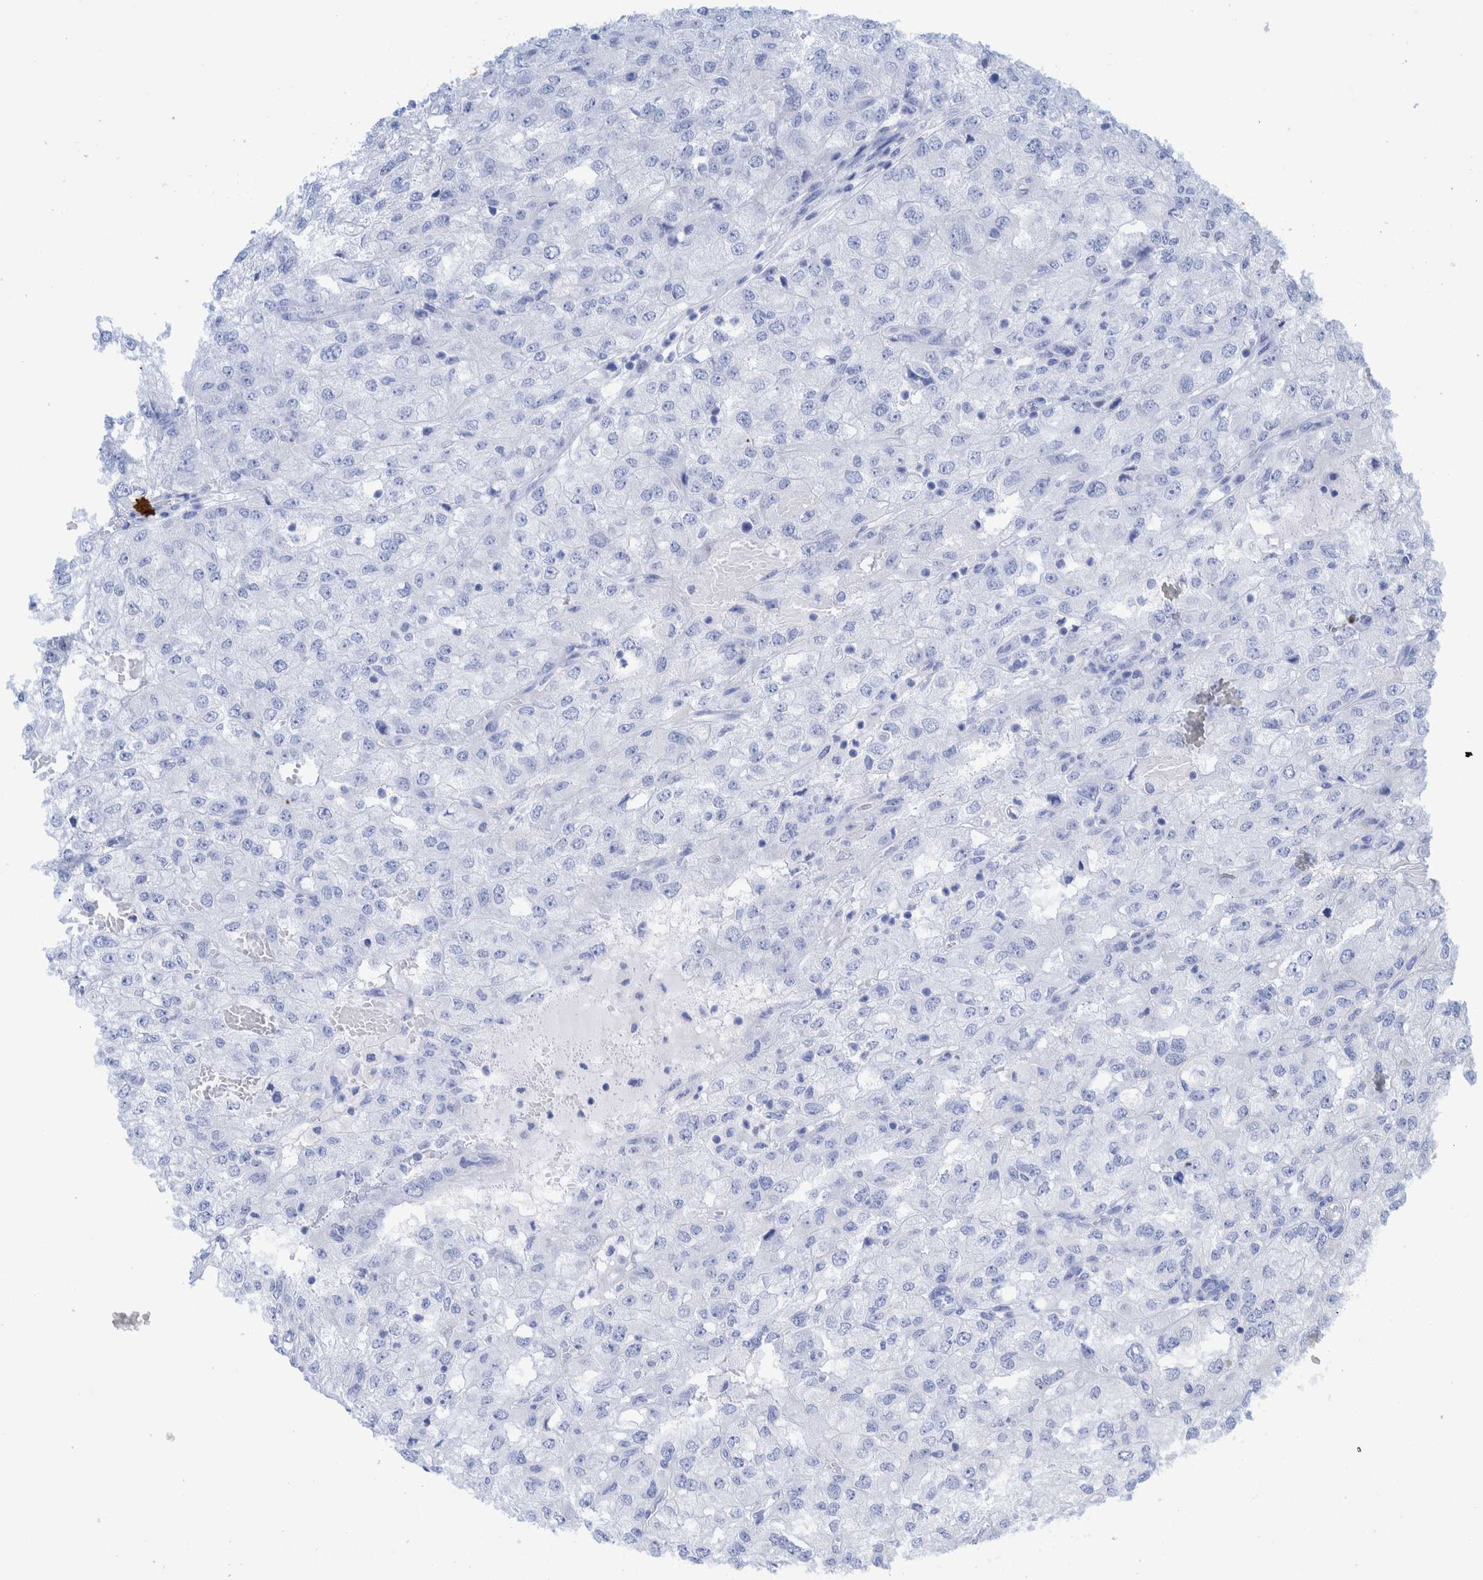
{"staining": {"intensity": "negative", "quantity": "none", "location": "none"}, "tissue": "renal cancer", "cell_type": "Tumor cells", "image_type": "cancer", "snomed": [{"axis": "morphology", "description": "Adenocarcinoma, NOS"}, {"axis": "topography", "description": "Kidney"}], "caption": "IHC of human renal cancer demonstrates no expression in tumor cells.", "gene": "KRT14", "patient": {"sex": "female", "age": 54}}